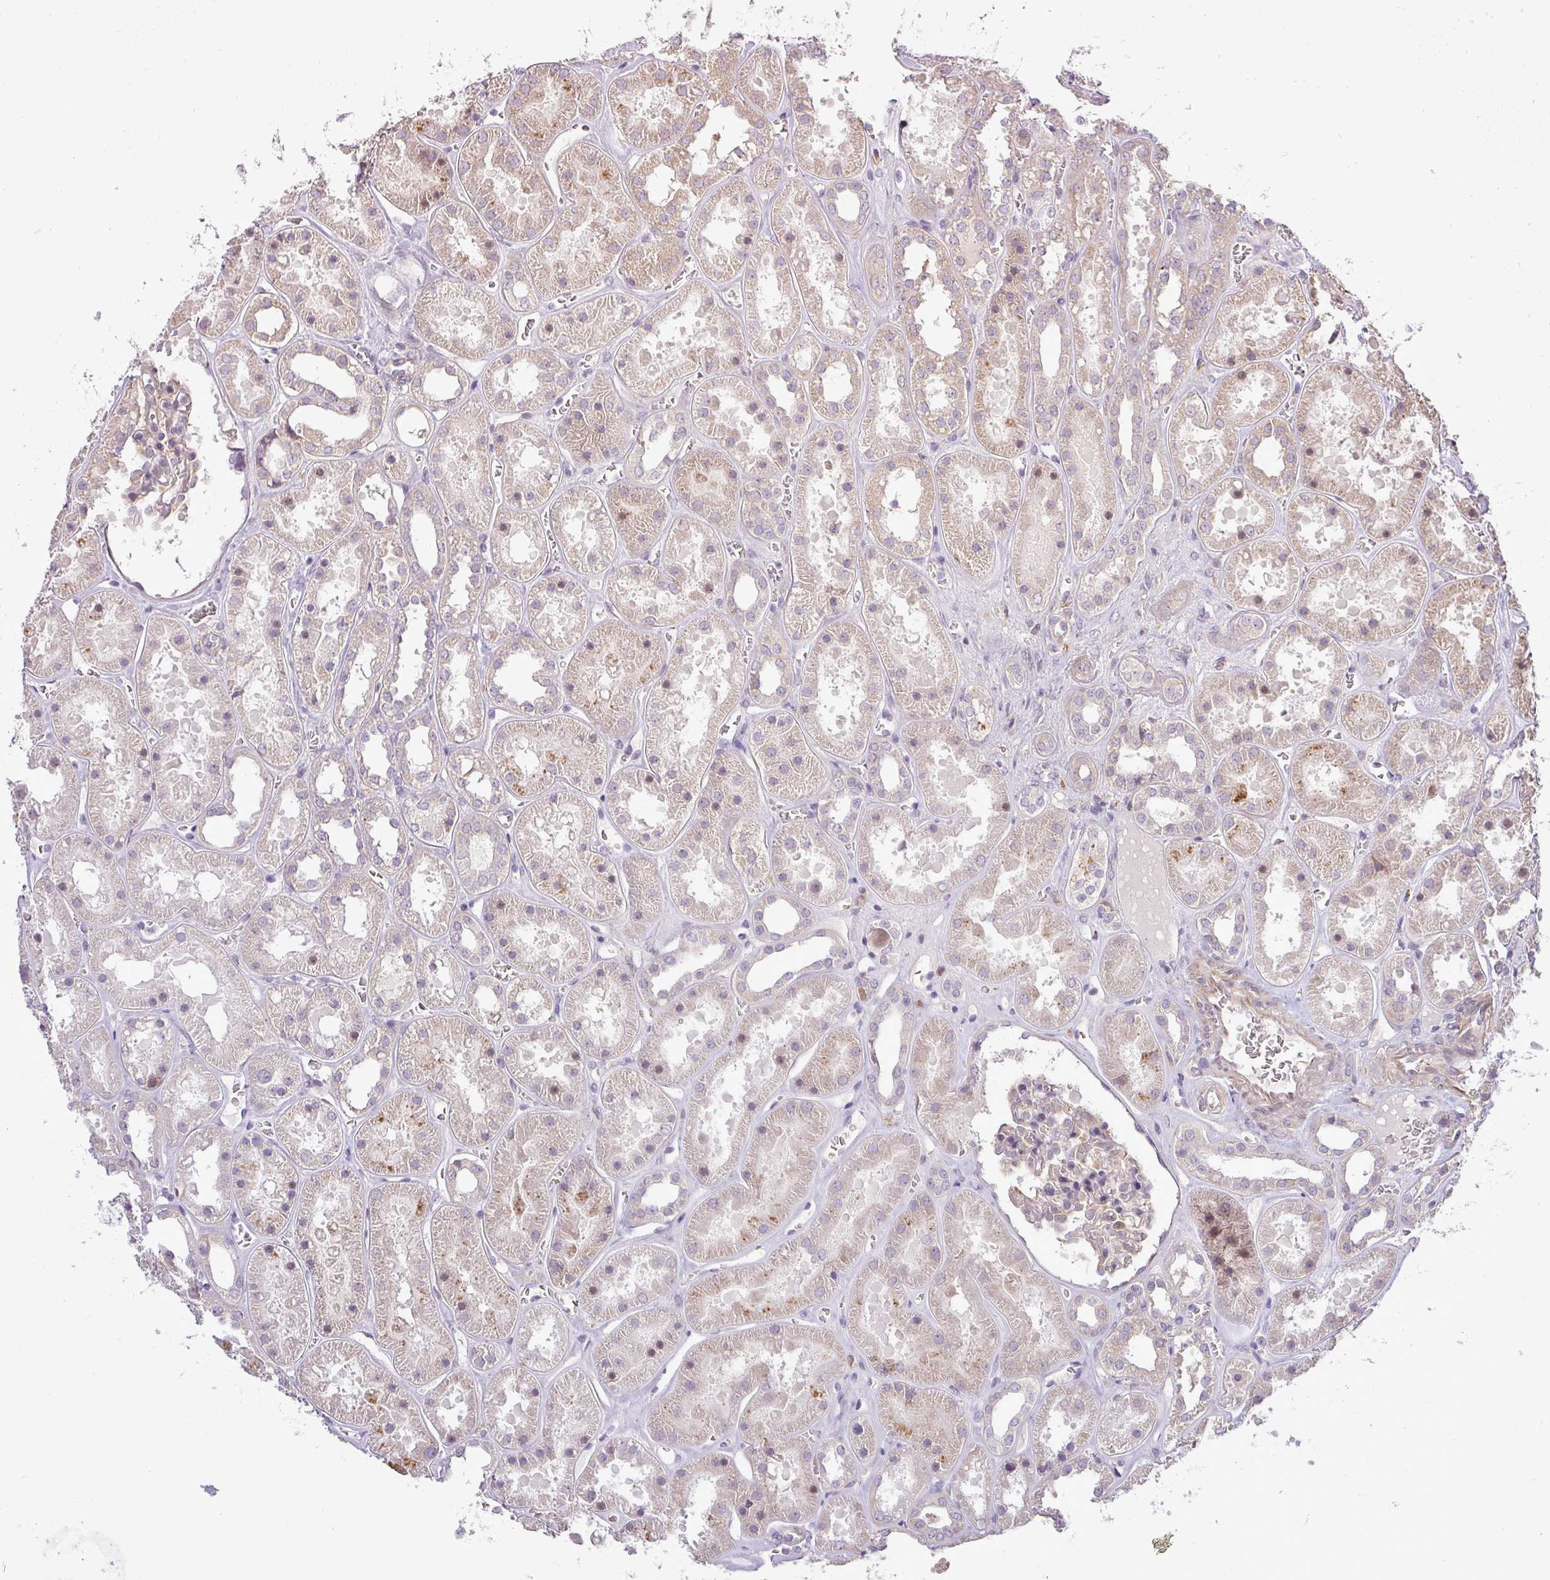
{"staining": {"intensity": "moderate", "quantity": "25%-75%", "location": "cytoplasmic/membranous"}, "tissue": "kidney", "cell_type": "Cells in glomeruli", "image_type": "normal", "snomed": [{"axis": "morphology", "description": "Normal tissue, NOS"}, {"axis": "topography", "description": "Kidney"}], "caption": "High-power microscopy captured an IHC image of benign kidney, revealing moderate cytoplasmic/membranous positivity in approximately 25%-75% of cells in glomeruli. (DAB IHC, brown staining for protein, blue staining for nuclei).", "gene": "PDRG1", "patient": {"sex": "female", "age": 41}}